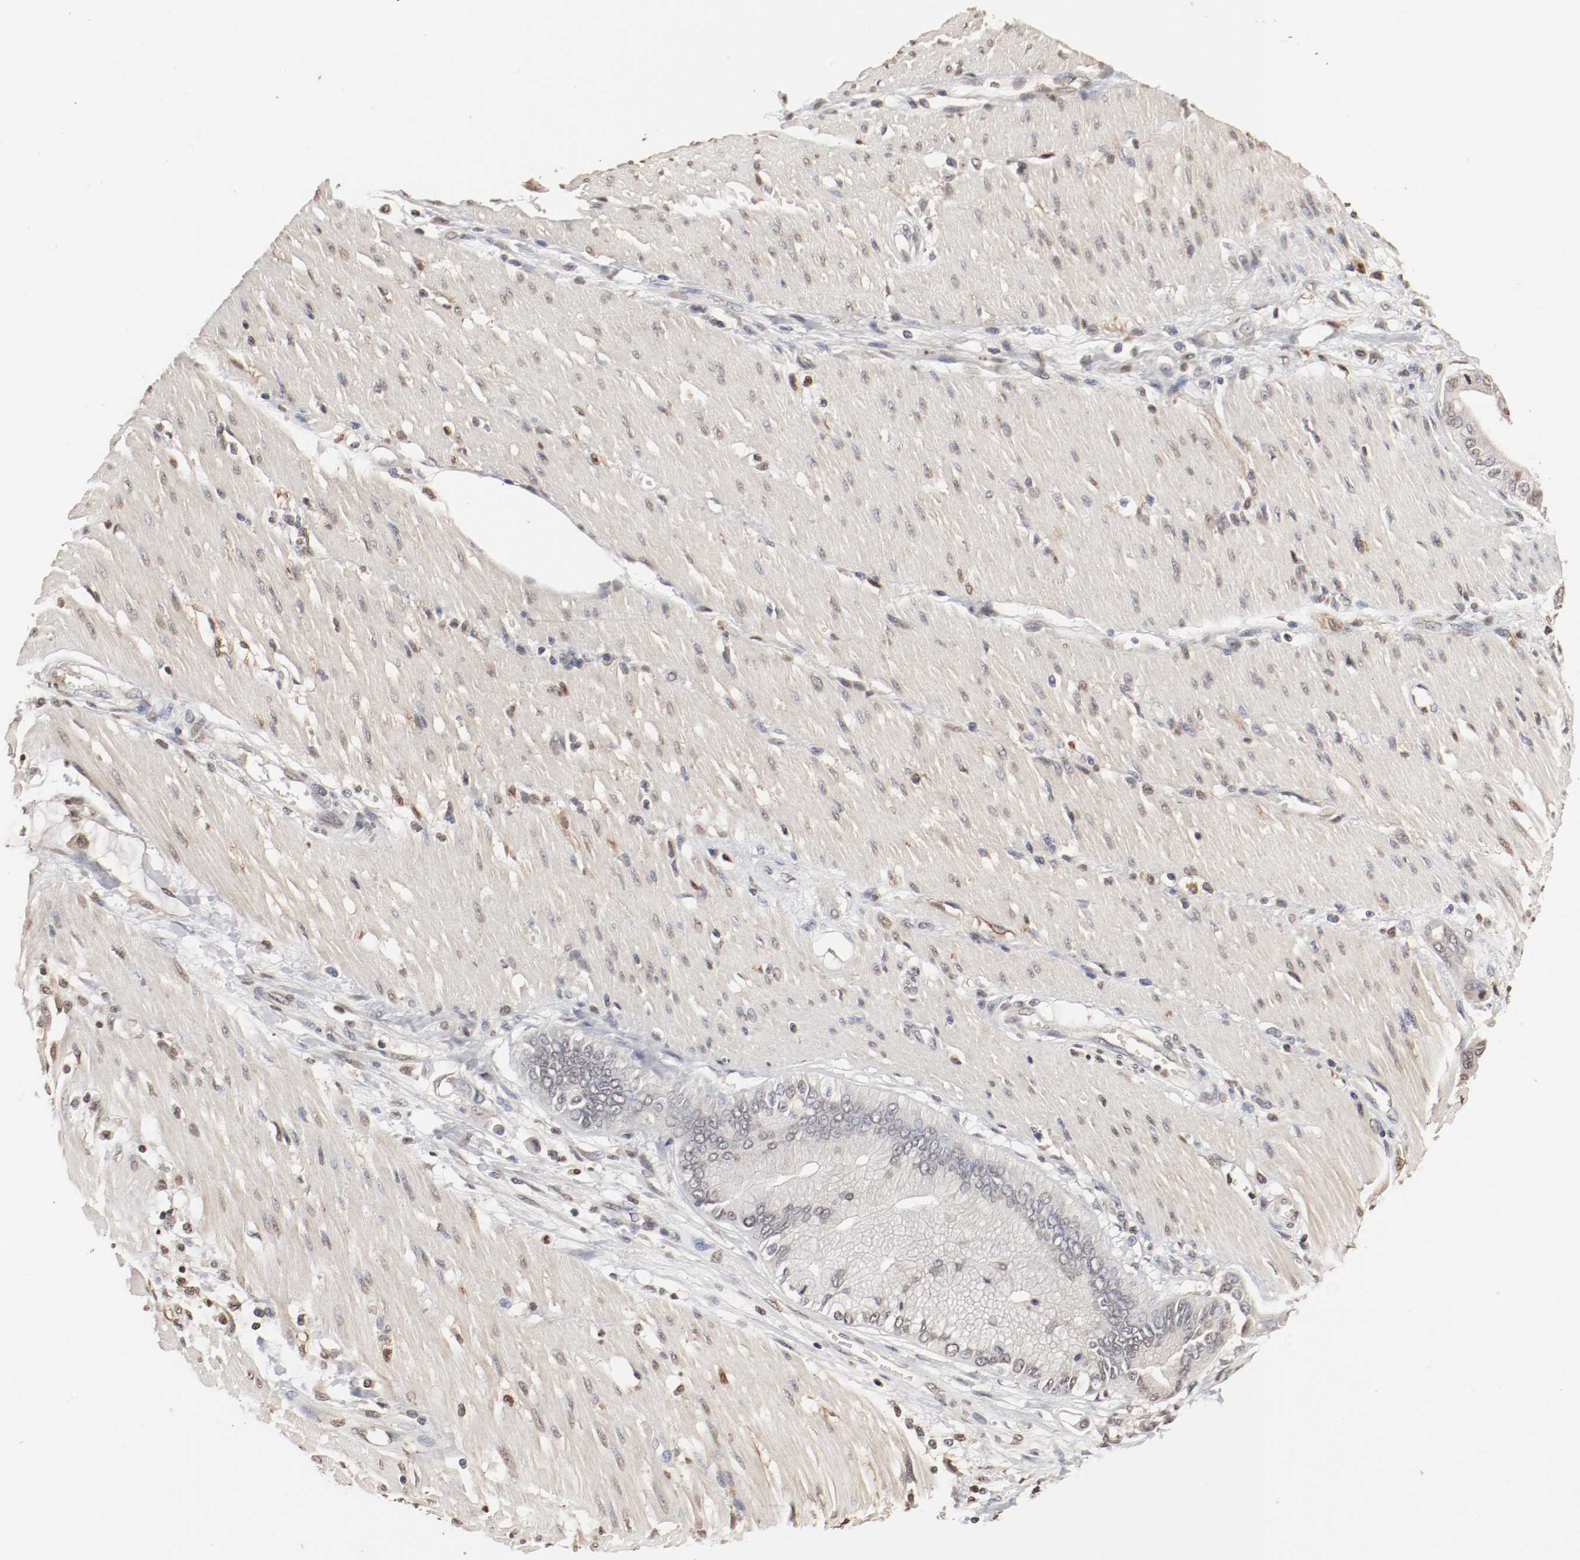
{"staining": {"intensity": "weak", "quantity": "25%-75%", "location": "cytoplasmic/membranous,nuclear"}, "tissue": "pancreatic cancer", "cell_type": "Tumor cells", "image_type": "cancer", "snomed": [{"axis": "morphology", "description": "Adenocarcinoma, NOS"}, {"axis": "morphology", "description": "Adenocarcinoma, metastatic, NOS"}, {"axis": "topography", "description": "Lymph node"}, {"axis": "topography", "description": "Pancreas"}, {"axis": "topography", "description": "Duodenum"}], "caption": "Protein analysis of adenocarcinoma (pancreatic) tissue shows weak cytoplasmic/membranous and nuclear positivity in about 25%-75% of tumor cells.", "gene": "WASL", "patient": {"sex": "female", "age": 64}}